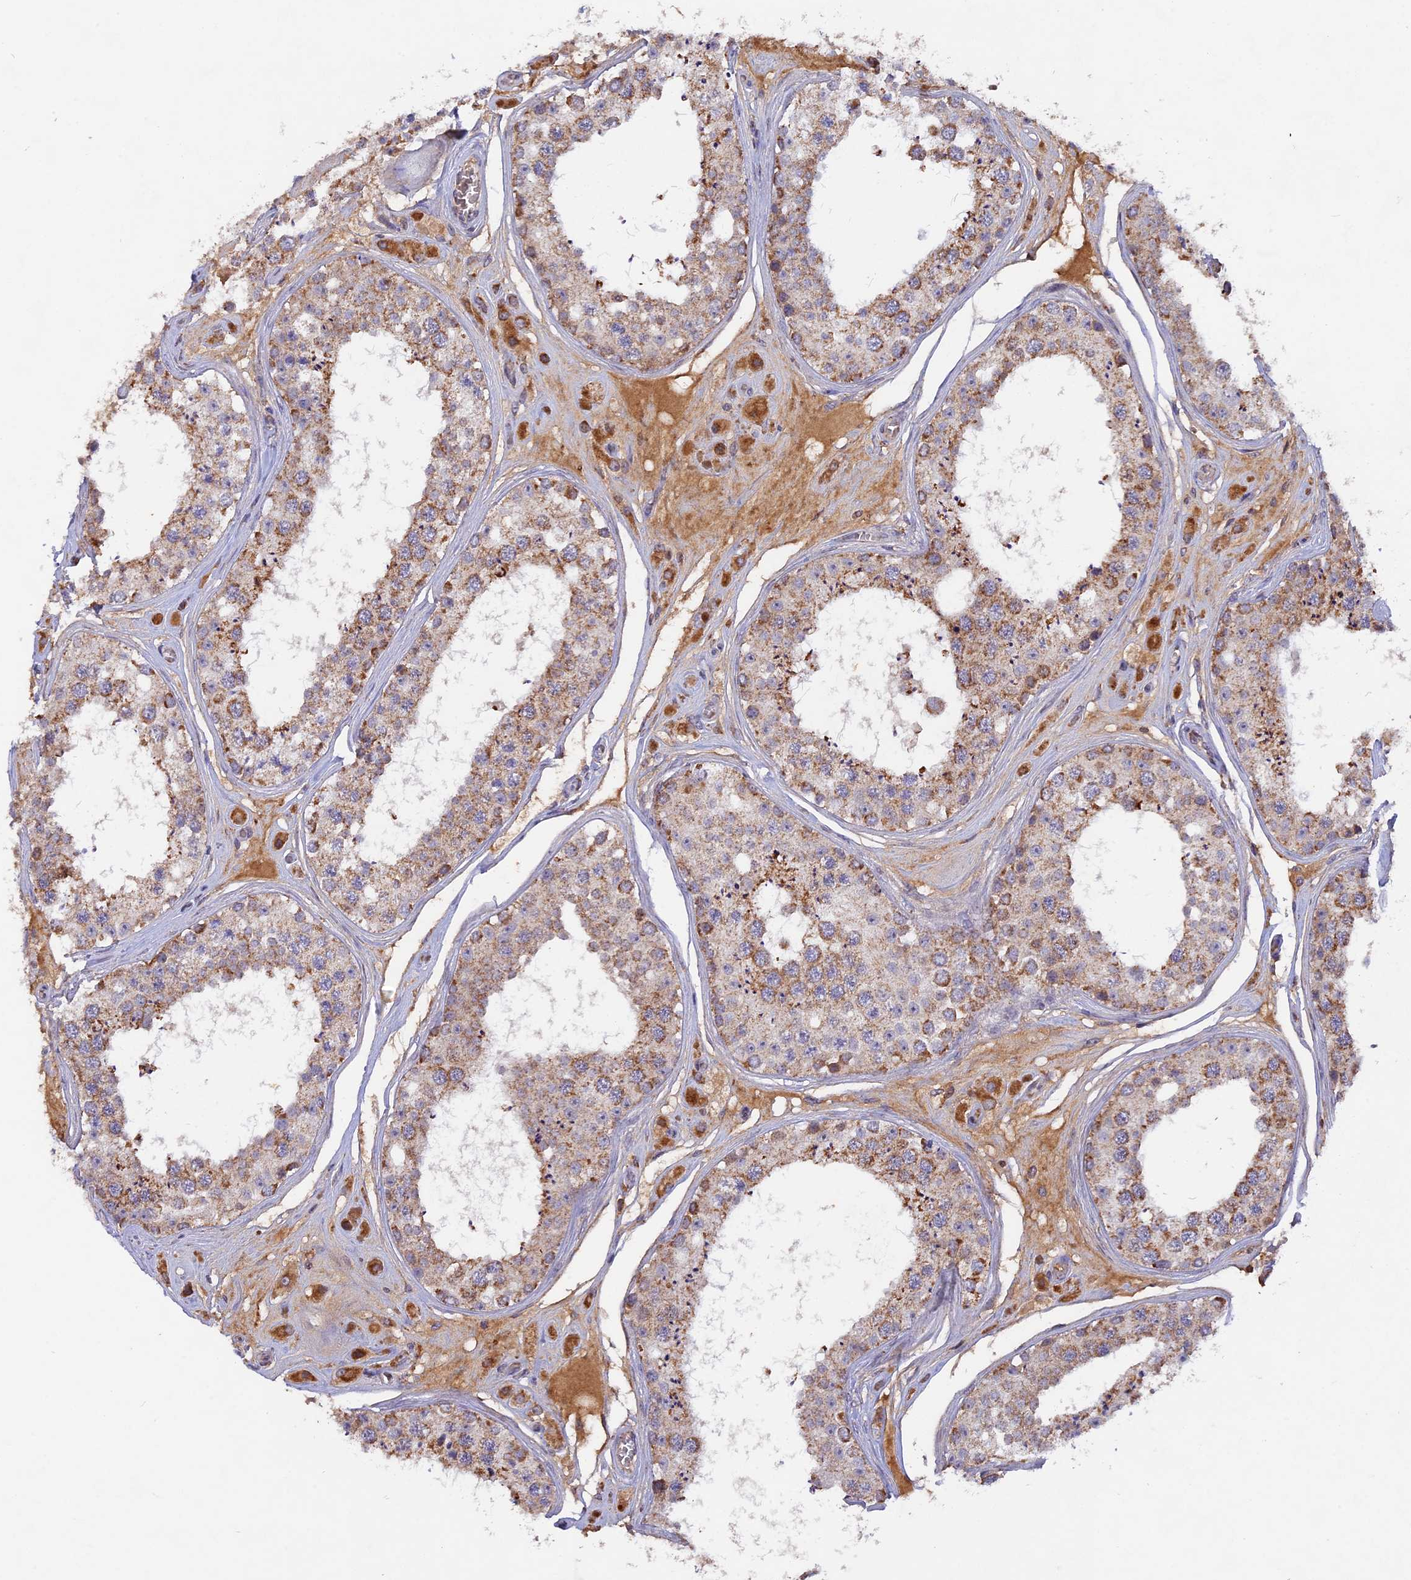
{"staining": {"intensity": "weak", "quantity": "25%-75%", "location": "cytoplasmic/membranous"}, "tissue": "testis", "cell_type": "Cells in seminiferous ducts", "image_type": "normal", "snomed": [{"axis": "morphology", "description": "Normal tissue, NOS"}, {"axis": "topography", "description": "Testis"}], "caption": "Immunohistochemistry (IHC) micrograph of benign testis stained for a protein (brown), which reveals low levels of weak cytoplasmic/membranous staining in approximately 25%-75% of cells in seminiferous ducts.", "gene": "MPV17L", "patient": {"sex": "male", "age": 25}}